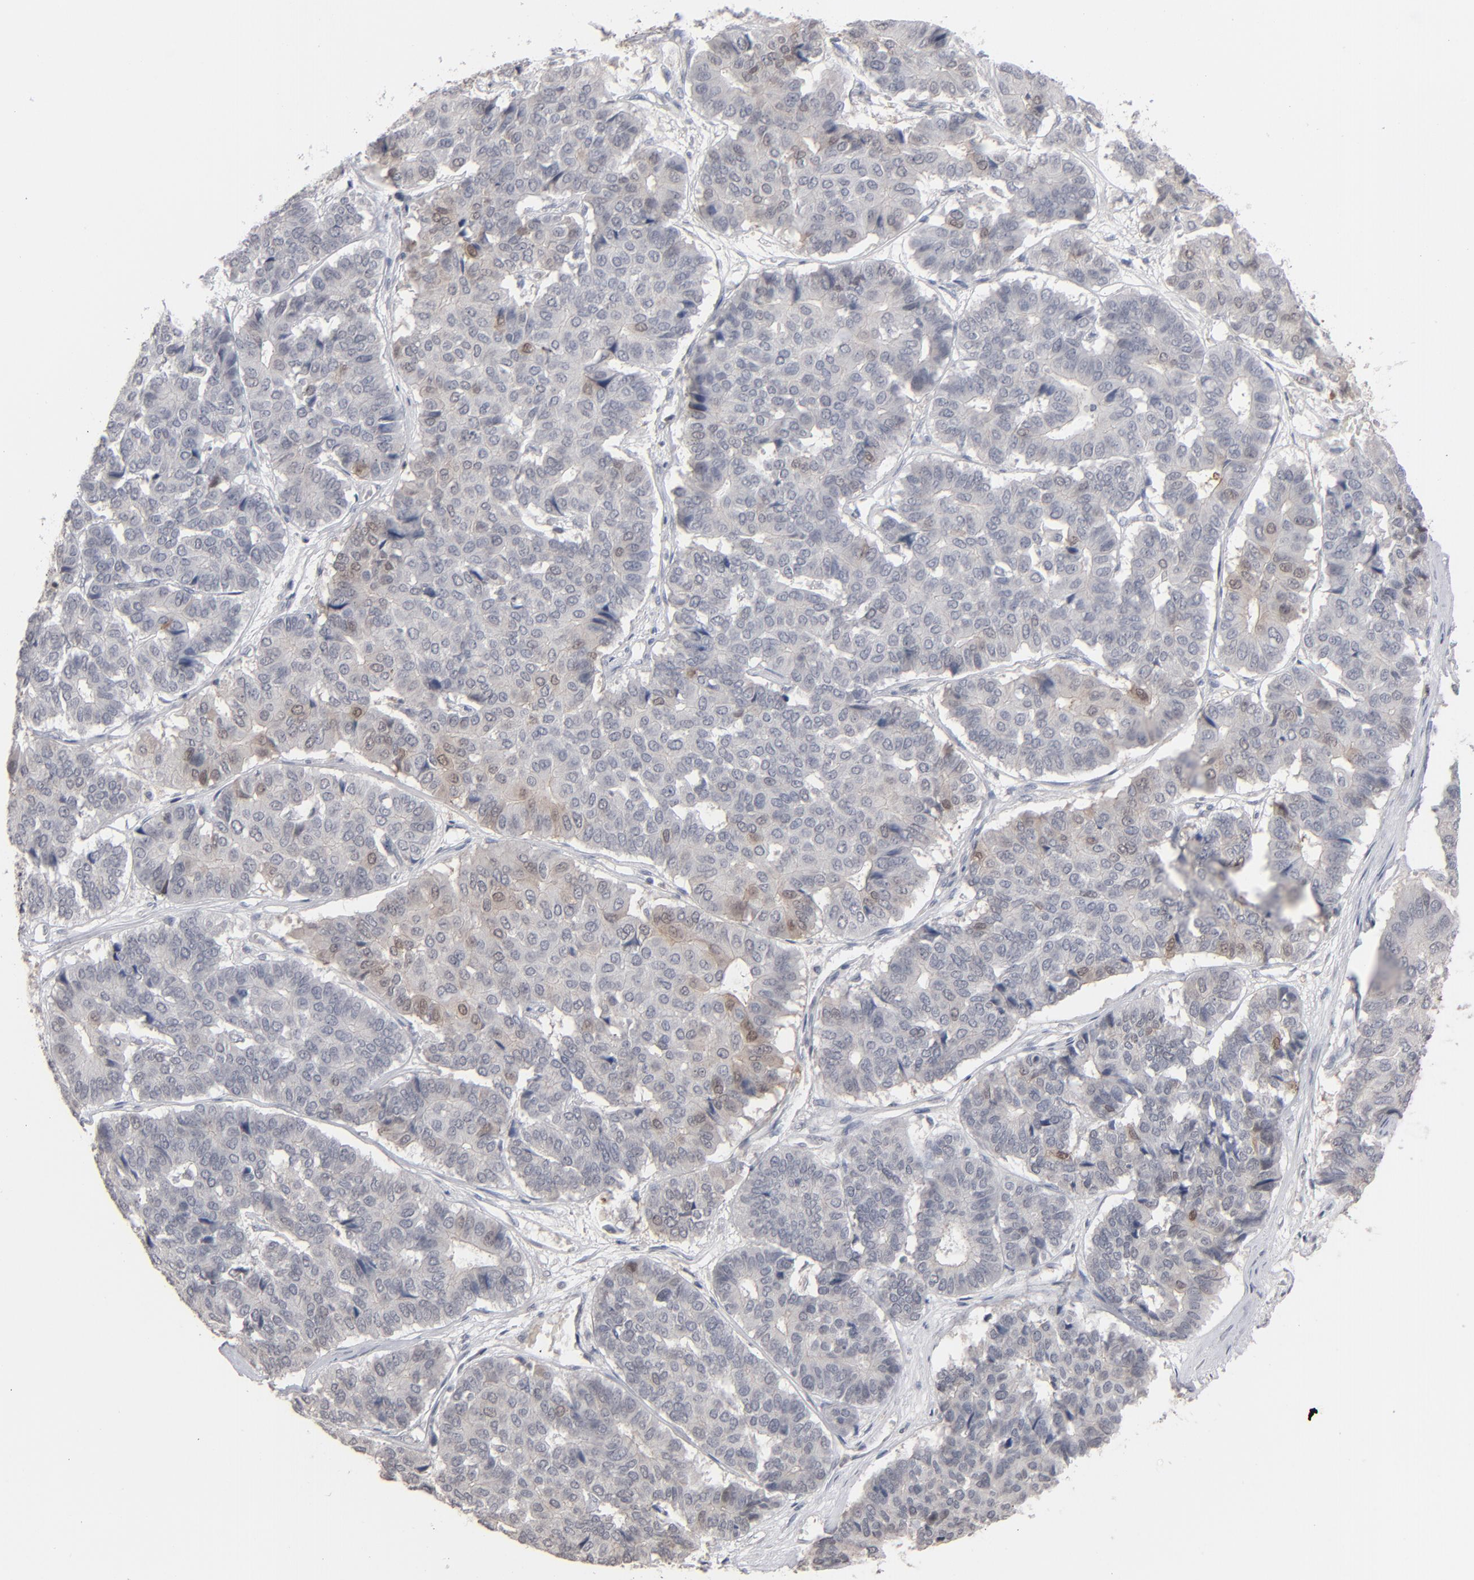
{"staining": {"intensity": "moderate", "quantity": "<25%", "location": "cytoplasmic/membranous"}, "tissue": "pancreatic cancer", "cell_type": "Tumor cells", "image_type": "cancer", "snomed": [{"axis": "morphology", "description": "Adenocarcinoma, NOS"}, {"axis": "topography", "description": "Pancreas"}], "caption": "Moderate cytoplasmic/membranous protein staining is identified in approximately <25% of tumor cells in pancreatic cancer. (DAB IHC, brown staining for protein, blue staining for nuclei).", "gene": "STAT4", "patient": {"sex": "male", "age": 50}}